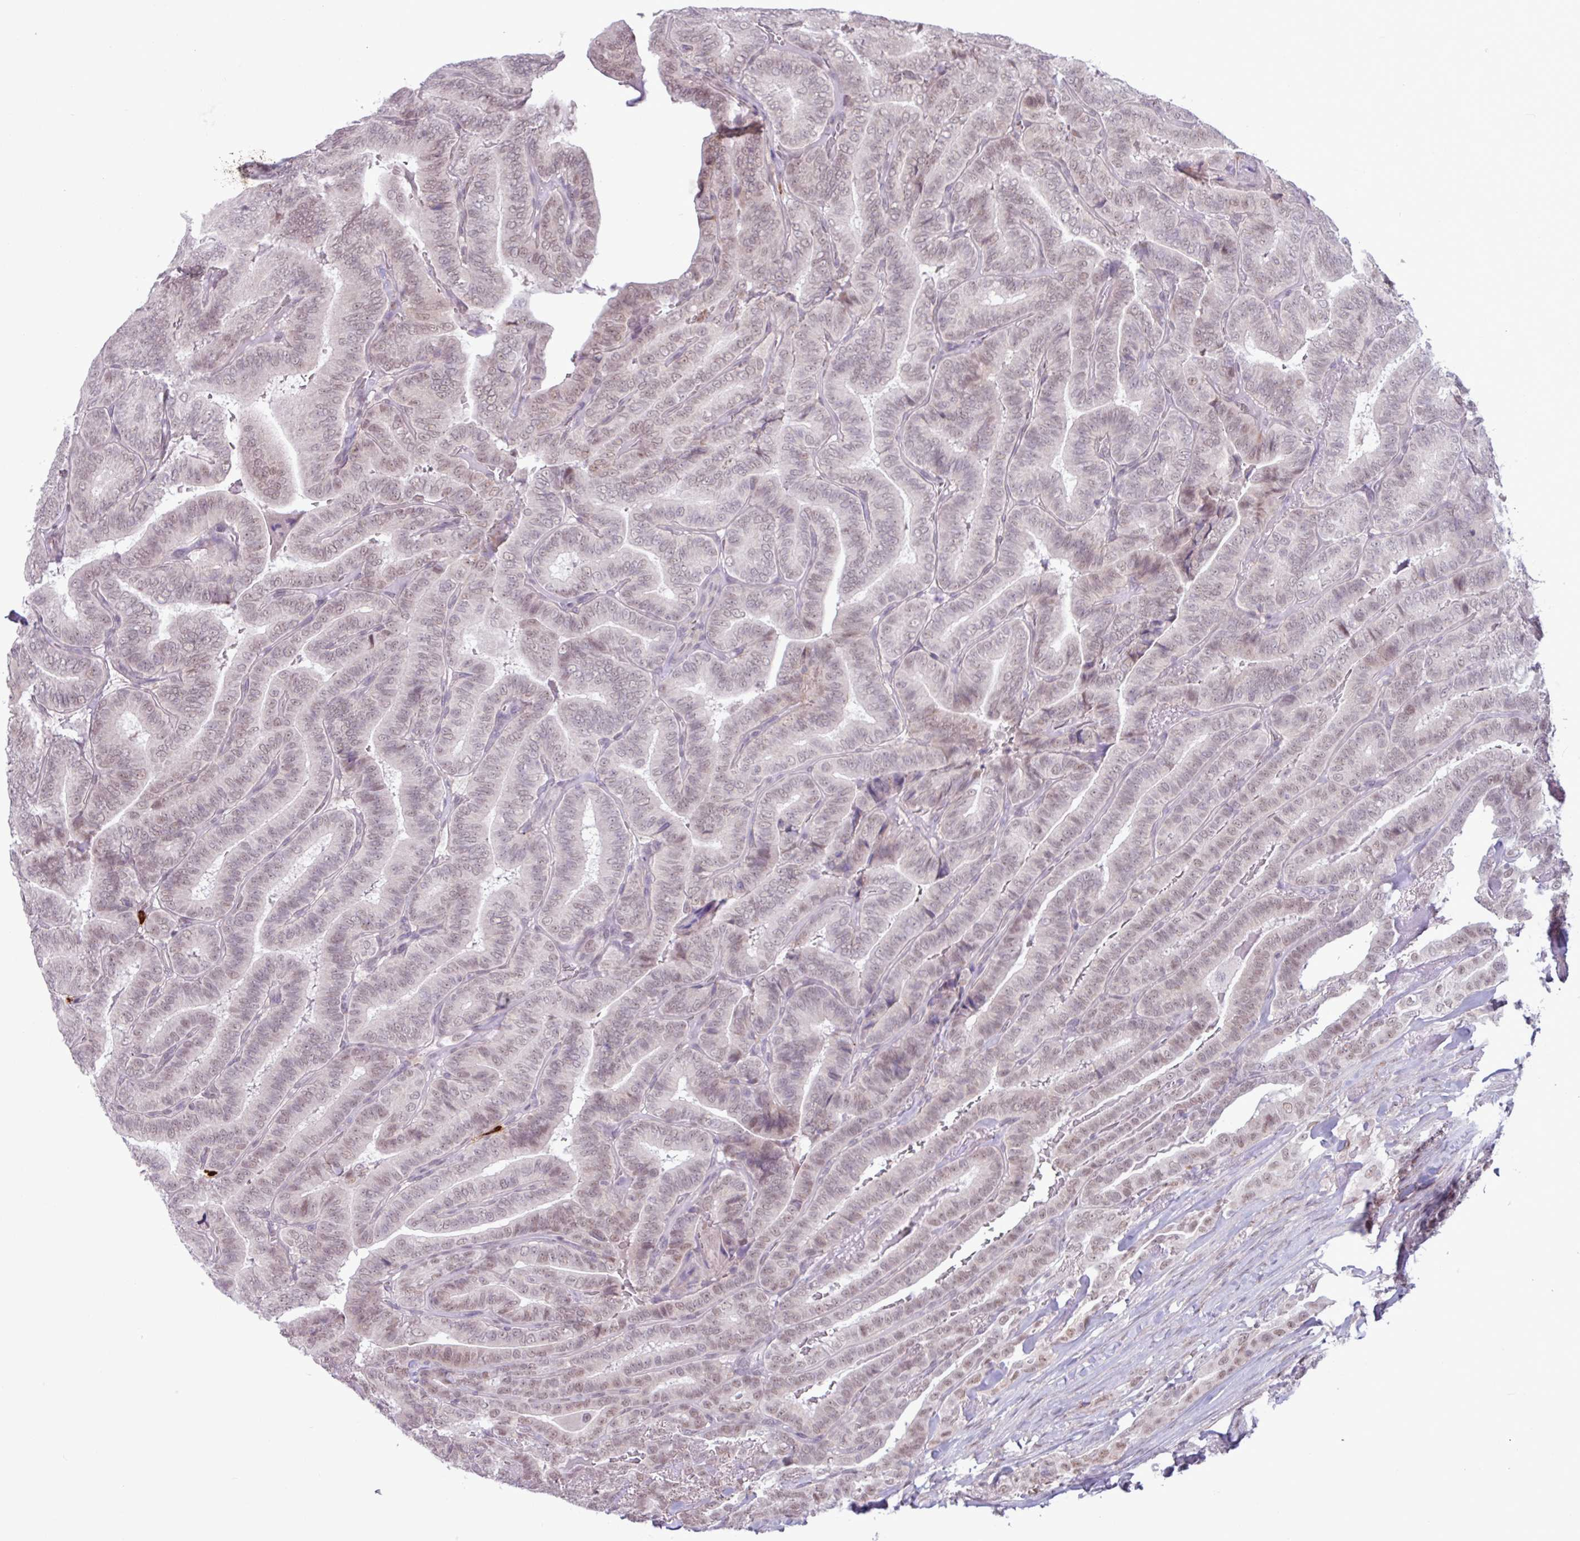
{"staining": {"intensity": "weak", "quantity": "25%-75%", "location": "nuclear"}, "tissue": "thyroid cancer", "cell_type": "Tumor cells", "image_type": "cancer", "snomed": [{"axis": "morphology", "description": "Papillary adenocarcinoma, NOS"}, {"axis": "topography", "description": "Thyroid gland"}], "caption": "Thyroid cancer was stained to show a protein in brown. There is low levels of weak nuclear positivity in about 25%-75% of tumor cells.", "gene": "NOTCH2", "patient": {"sex": "male", "age": 61}}